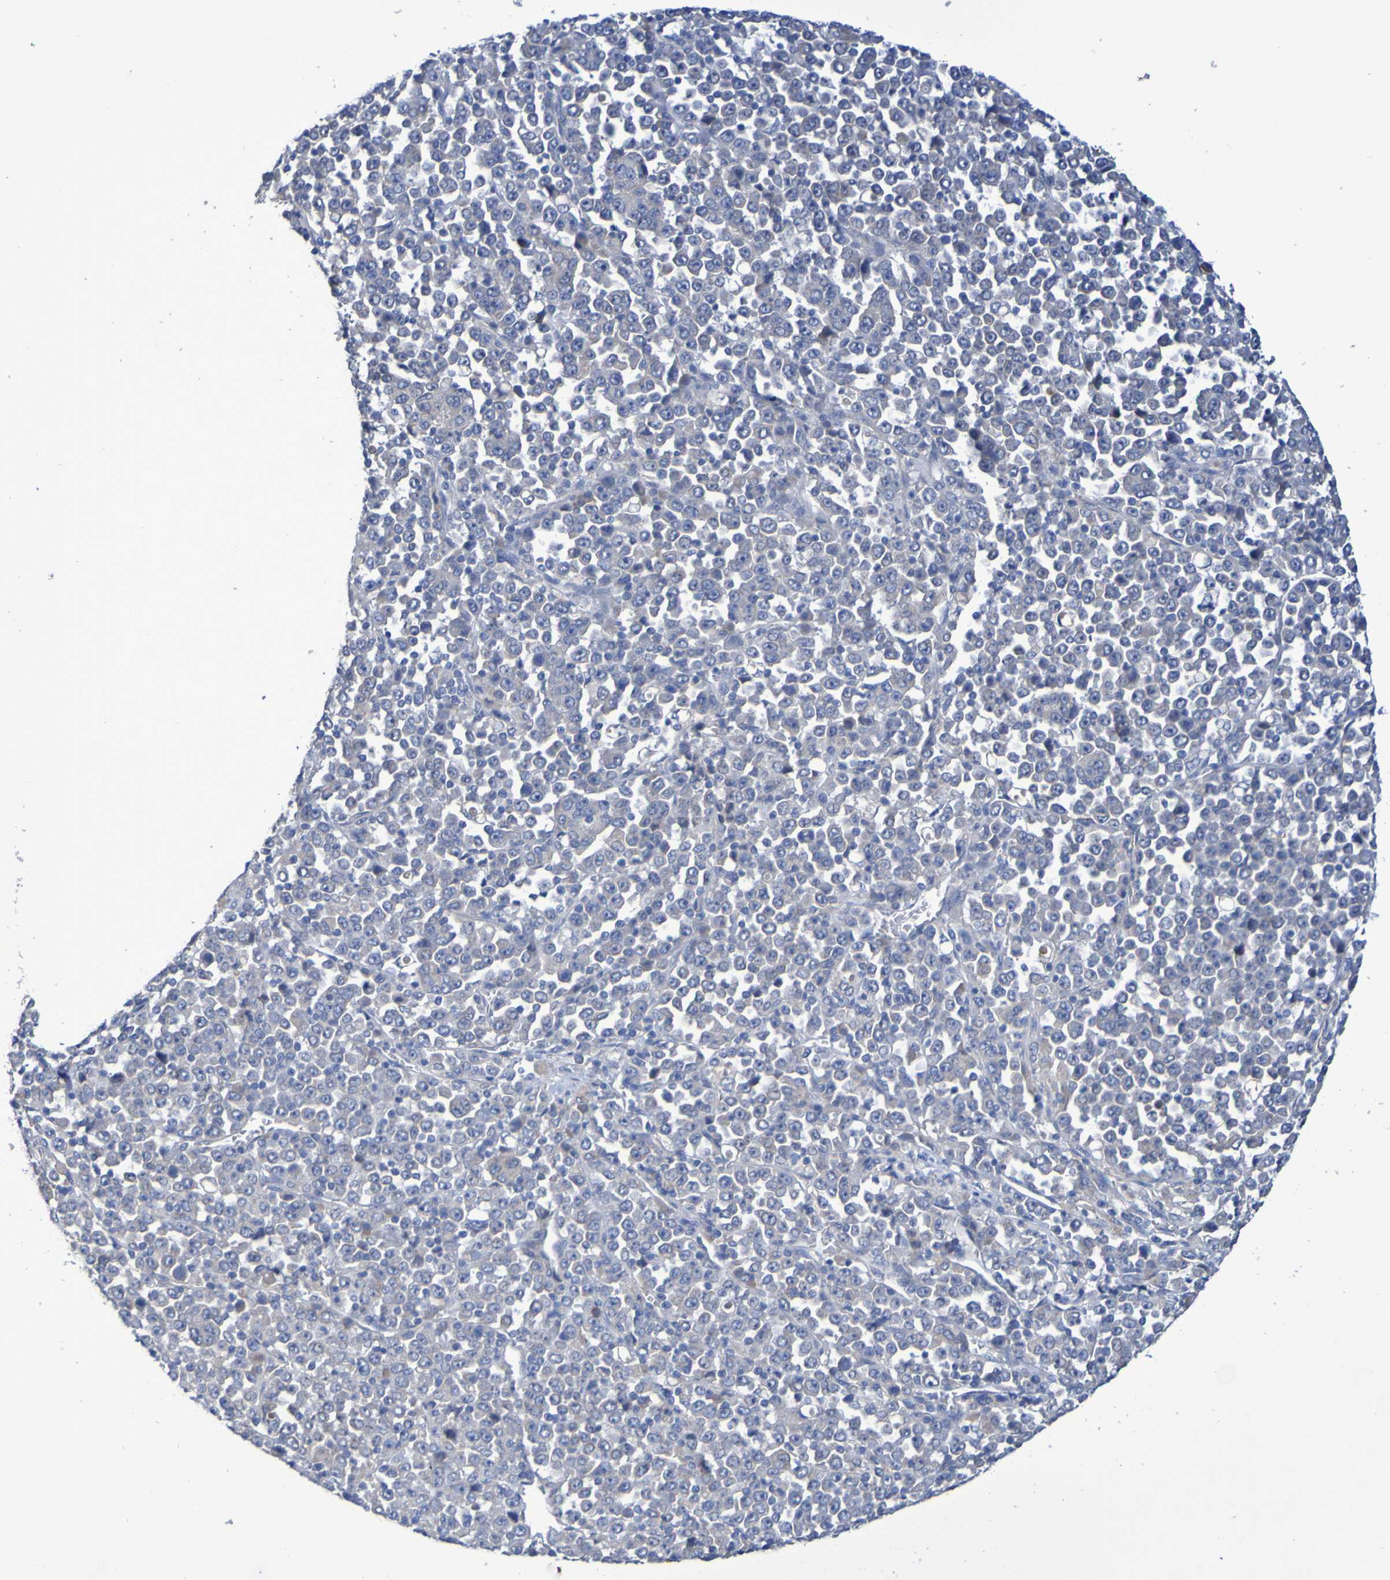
{"staining": {"intensity": "negative", "quantity": "none", "location": "none"}, "tissue": "stomach cancer", "cell_type": "Tumor cells", "image_type": "cancer", "snomed": [{"axis": "morphology", "description": "Normal tissue, NOS"}, {"axis": "morphology", "description": "Adenocarcinoma, NOS"}, {"axis": "topography", "description": "Stomach, upper"}, {"axis": "topography", "description": "Stomach"}], "caption": "Protein analysis of adenocarcinoma (stomach) displays no significant positivity in tumor cells. The staining is performed using DAB brown chromogen with nuclei counter-stained in using hematoxylin.", "gene": "SRPRB", "patient": {"sex": "male", "age": 59}}